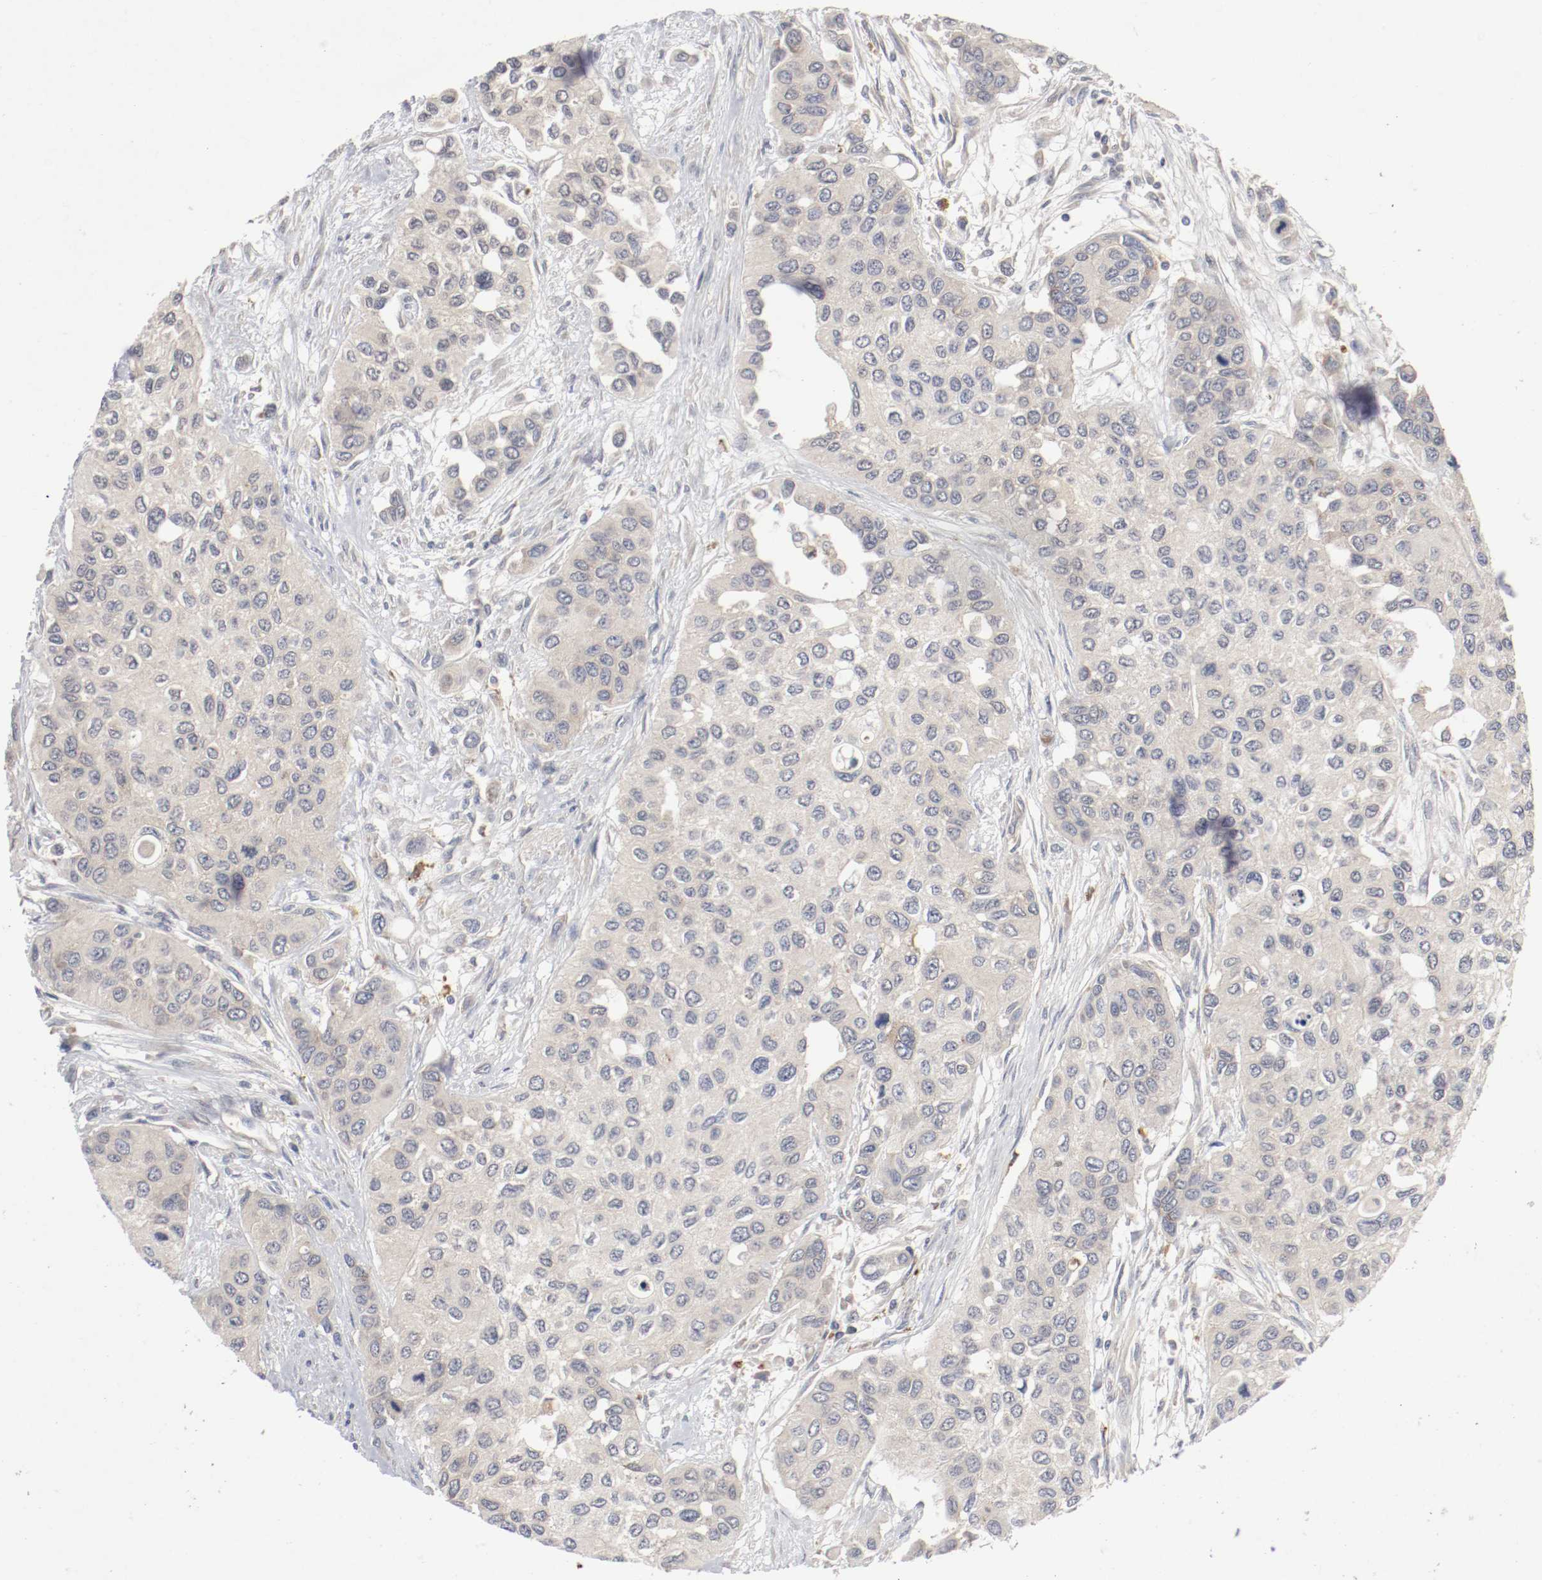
{"staining": {"intensity": "weak", "quantity": ">75%", "location": "cytoplasmic/membranous"}, "tissue": "urothelial cancer", "cell_type": "Tumor cells", "image_type": "cancer", "snomed": [{"axis": "morphology", "description": "Urothelial carcinoma, High grade"}, {"axis": "topography", "description": "Urinary bladder"}], "caption": "An IHC image of tumor tissue is shown. Protein staining in brown highlights weak cytoplasmic/membranous positivity in urothelial cancer within tumor cells.", "gene": "REN", "patient": {"sex": "female", "age": 56}}